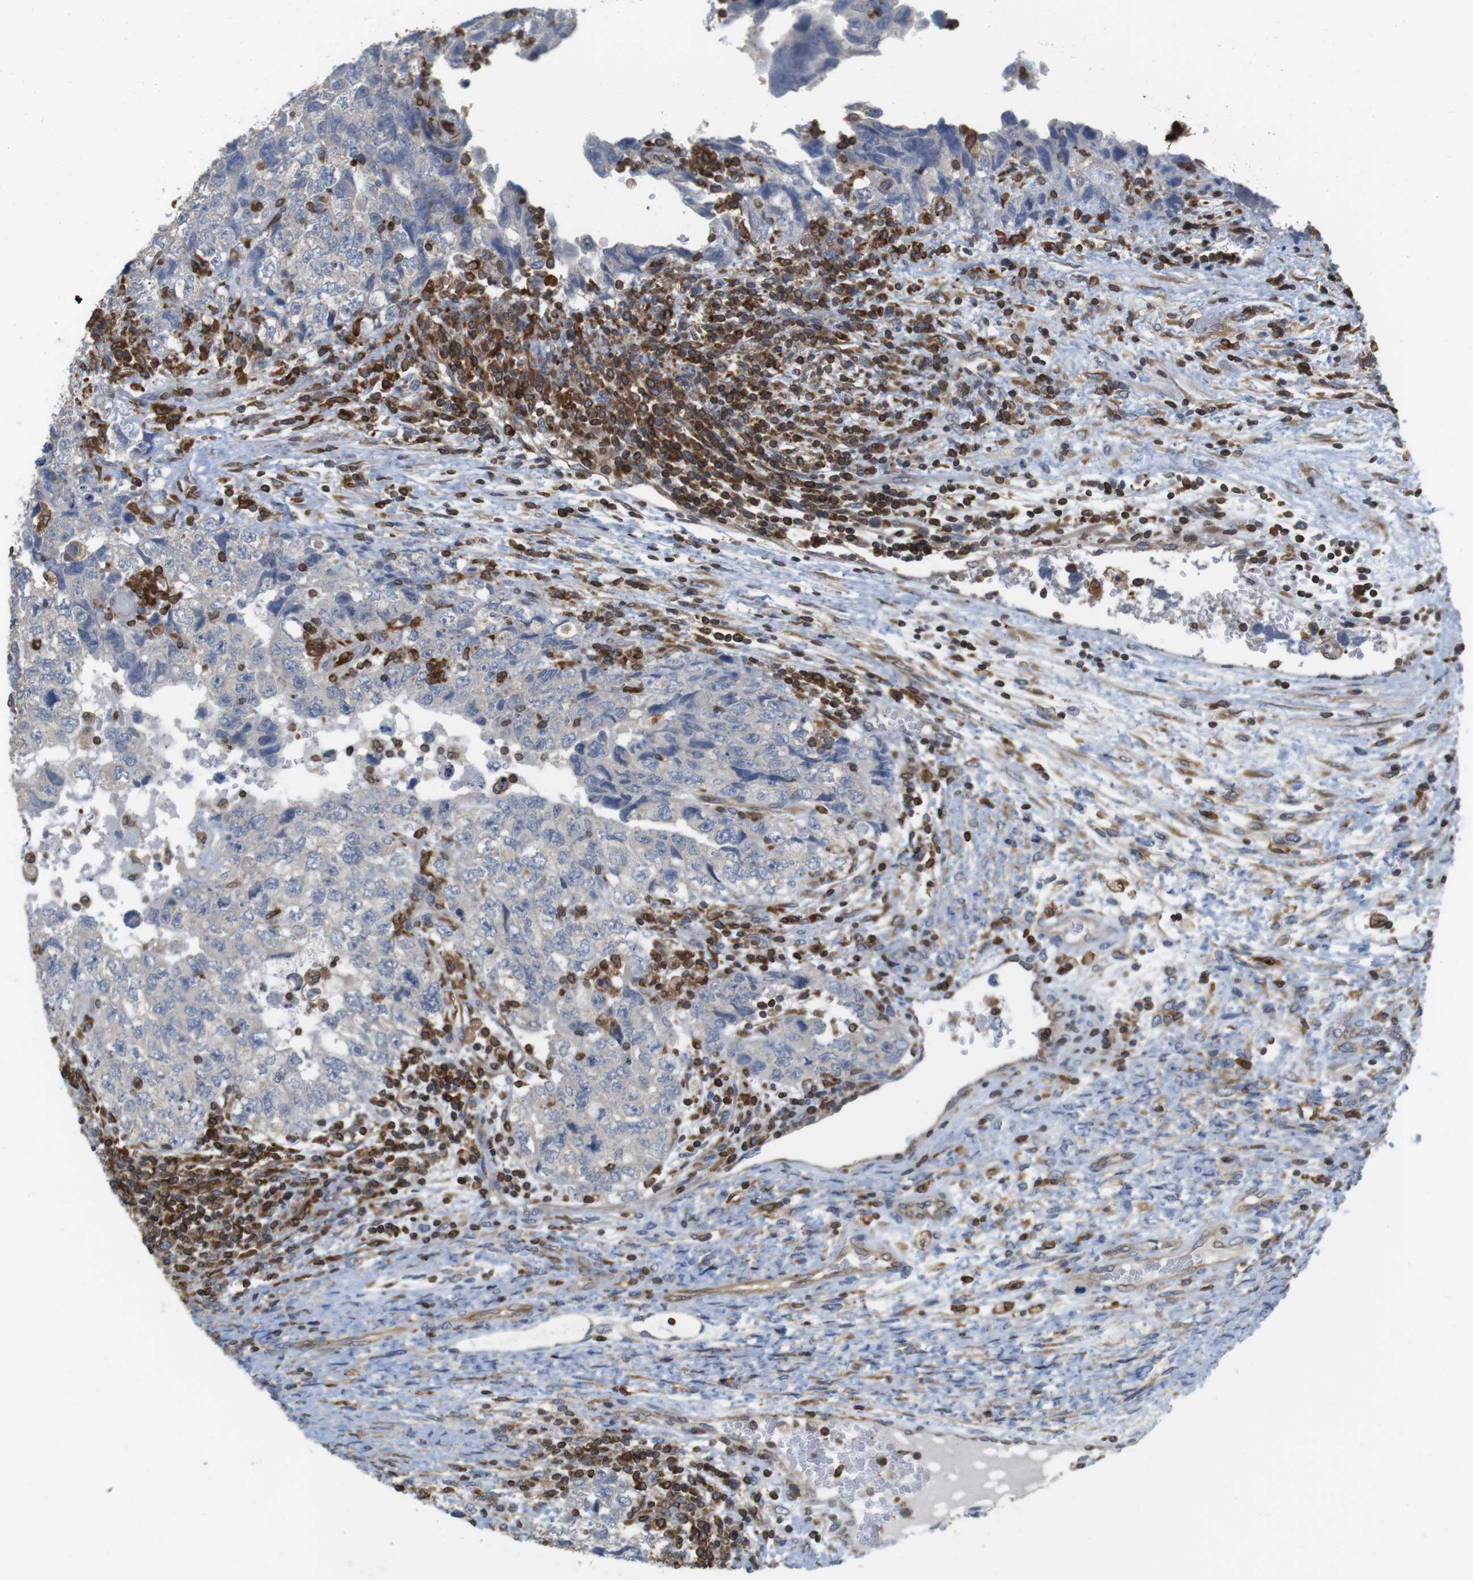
{"staining": {"intensity": "negative", "quantity": "none", "location": "none"}, "tissue": "testis cancer", "cell_type": "Tumor cells", "image_type": "cancer", "snomed": [{"axis": "morphology", "description": "Carcinoma, Embryonal, NOS"}, {"axis": "topography", "description": "Testis"}], "caption": "Immunohistochemistry histopathology image of human testis embryonal carcinoma stained for a protein (brown), which shows no positivity in tumor cells.", "gene": "ARL6IP5", "patient": {"sex": "male", "age": 36}}